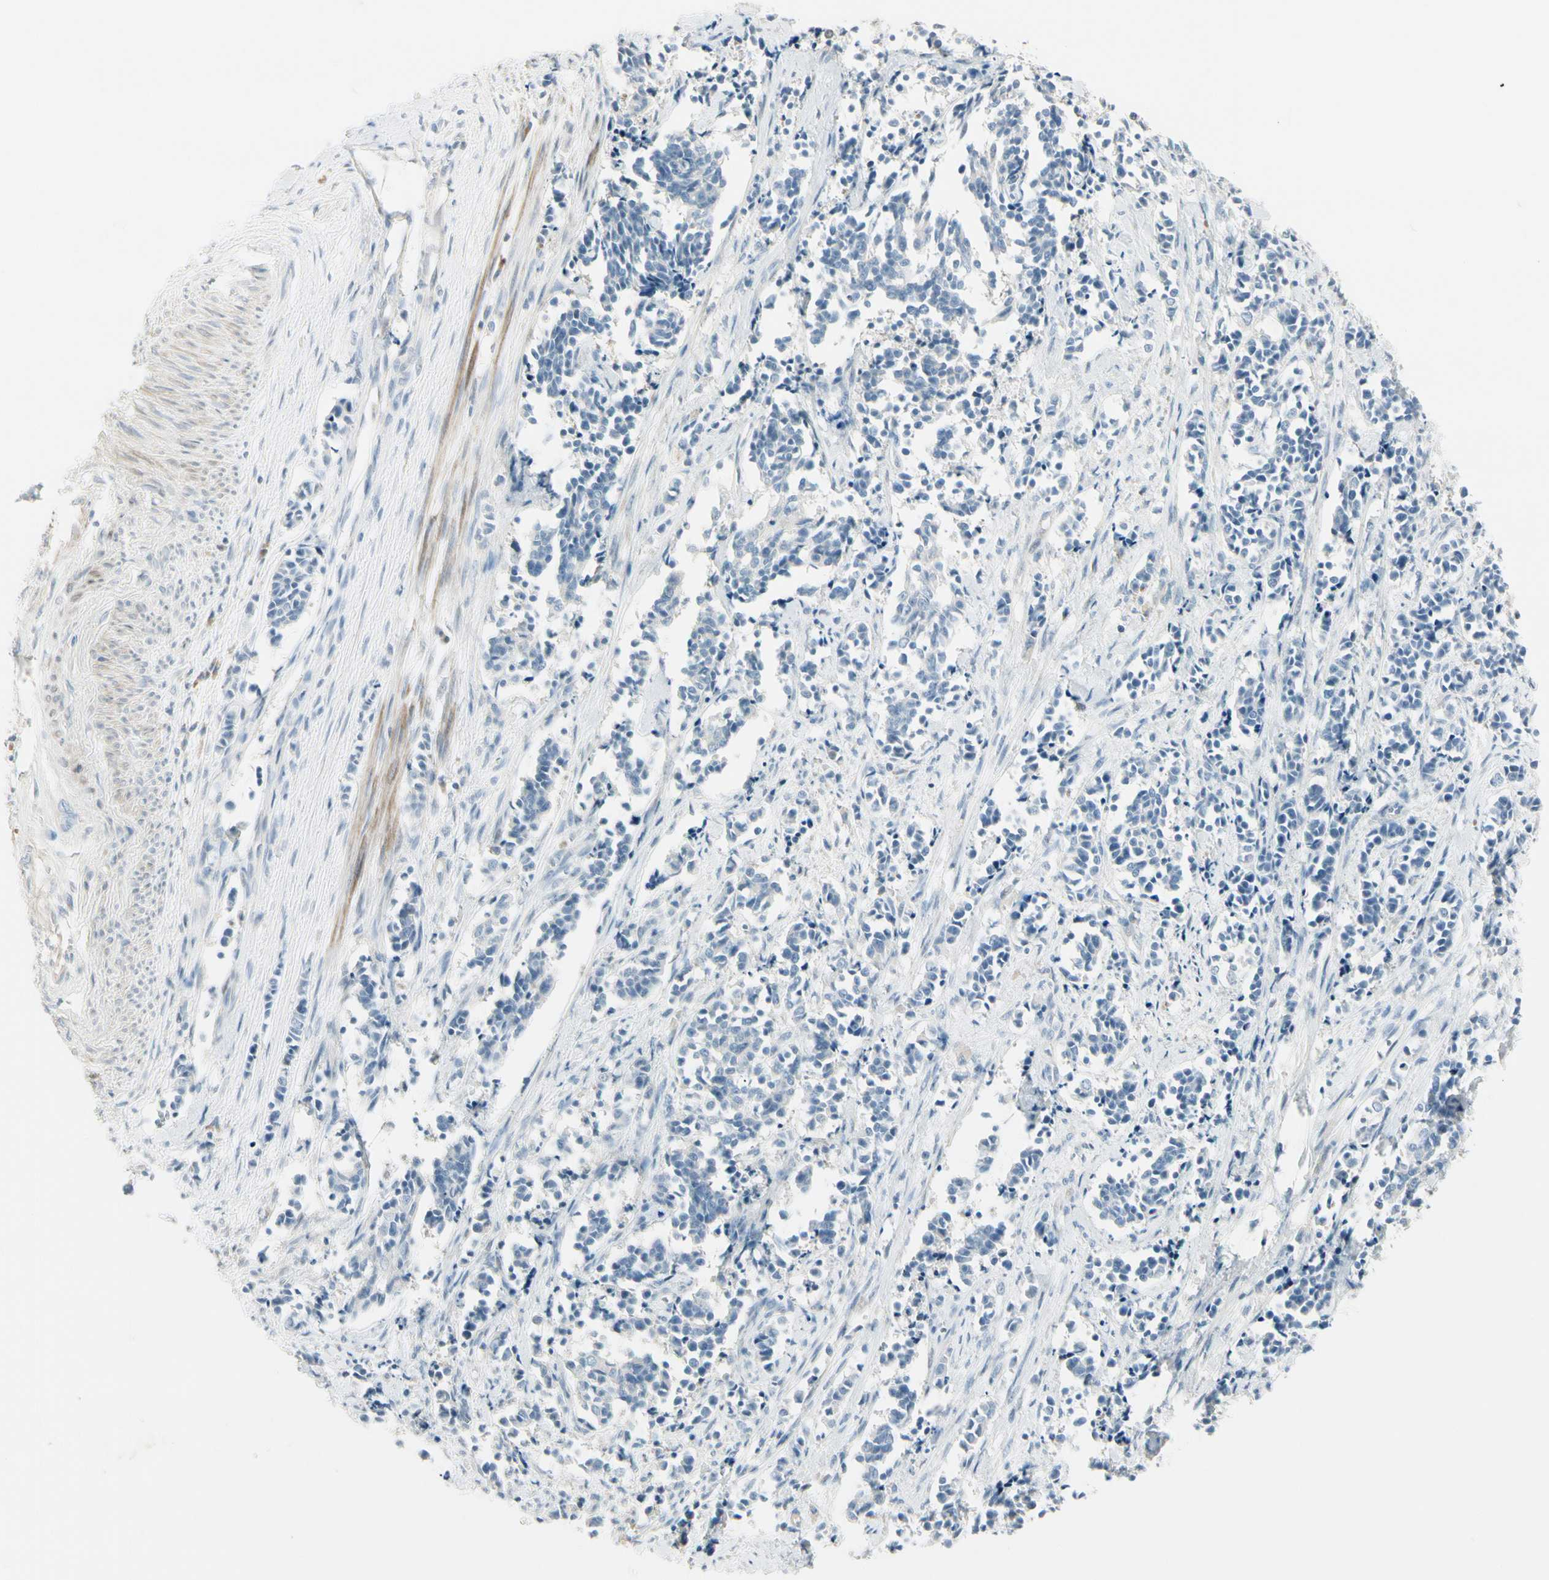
{"staining": {"intensity": "negative", "quantity": "none", "location": "none"}, "tissue": "cervical cancer", "cell_type": "Tumor cells", "image_type": "cancer", "snomed": [{"axis": "morphology", "description": "Squamous cell carcinoma, NOS"}, {"axis": "topography", "description": "Cervix"}], "caption": "This is a micrograph of IHC staining of cervical cancer, which shows no expression in tumor cells.", "gene": "CYP2E1", "patient": {"sex": "female", "age": 35}}